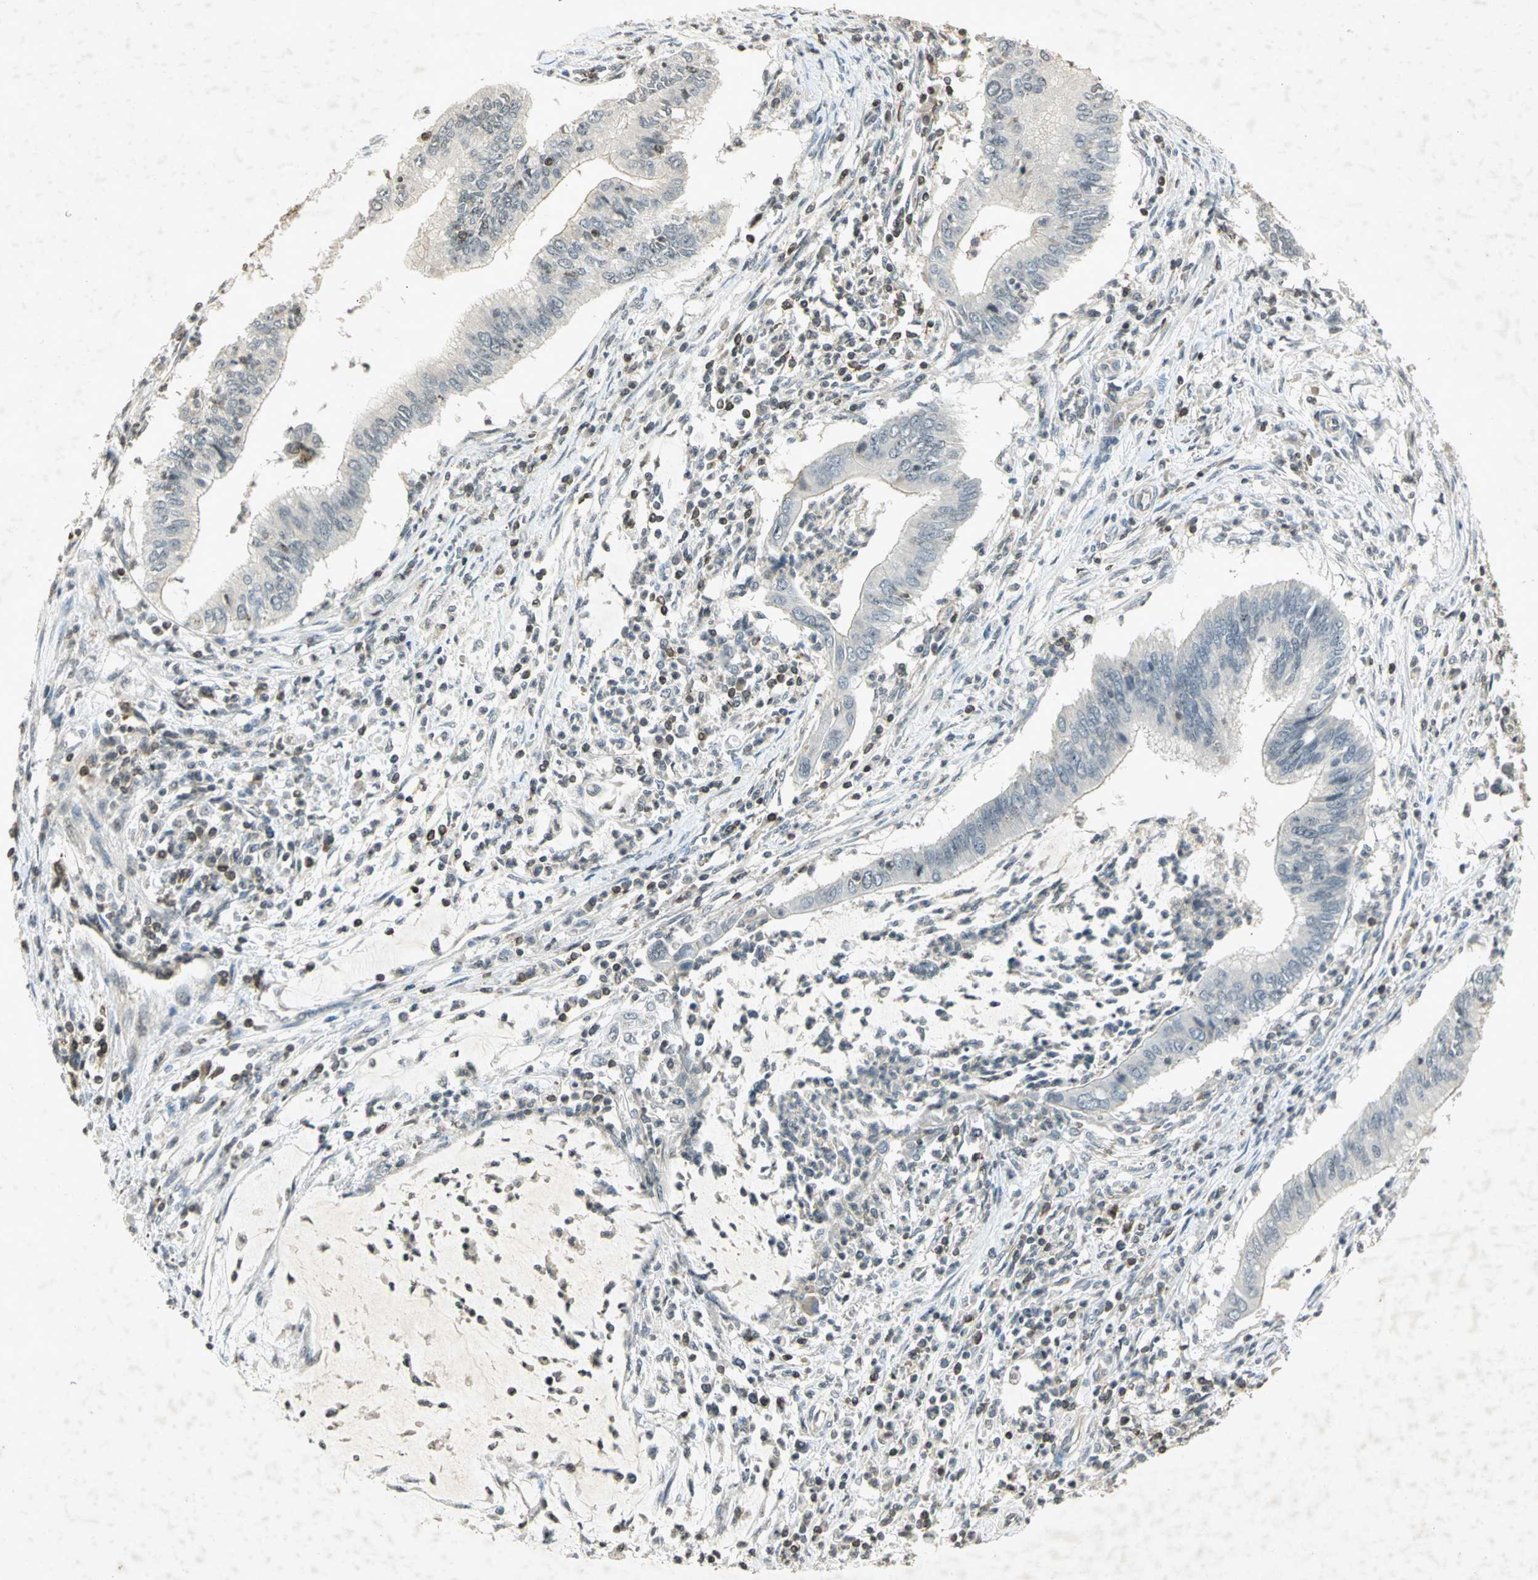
{"staining": {"intensity": "negative", "quantity": "none", "location": "none"}, "tissue": "cervical cancer", "cell_type": "Tumor cells", "image_type": "cancer", "snomed": [{"axis": "morphology", "description": "Adenocarcinoma, NOS"}, {"axis": "topography", "description": "Cervix"}], "caption": "This is a micrograph of immunohistochemistry (IHC) staining of cervical cancer (adenocarcinoma), which shows no positivity in tumor cells. Nuclei are stained in blue.", "gene": "IL16", "patient": {"sex": "female", "age": 36}}